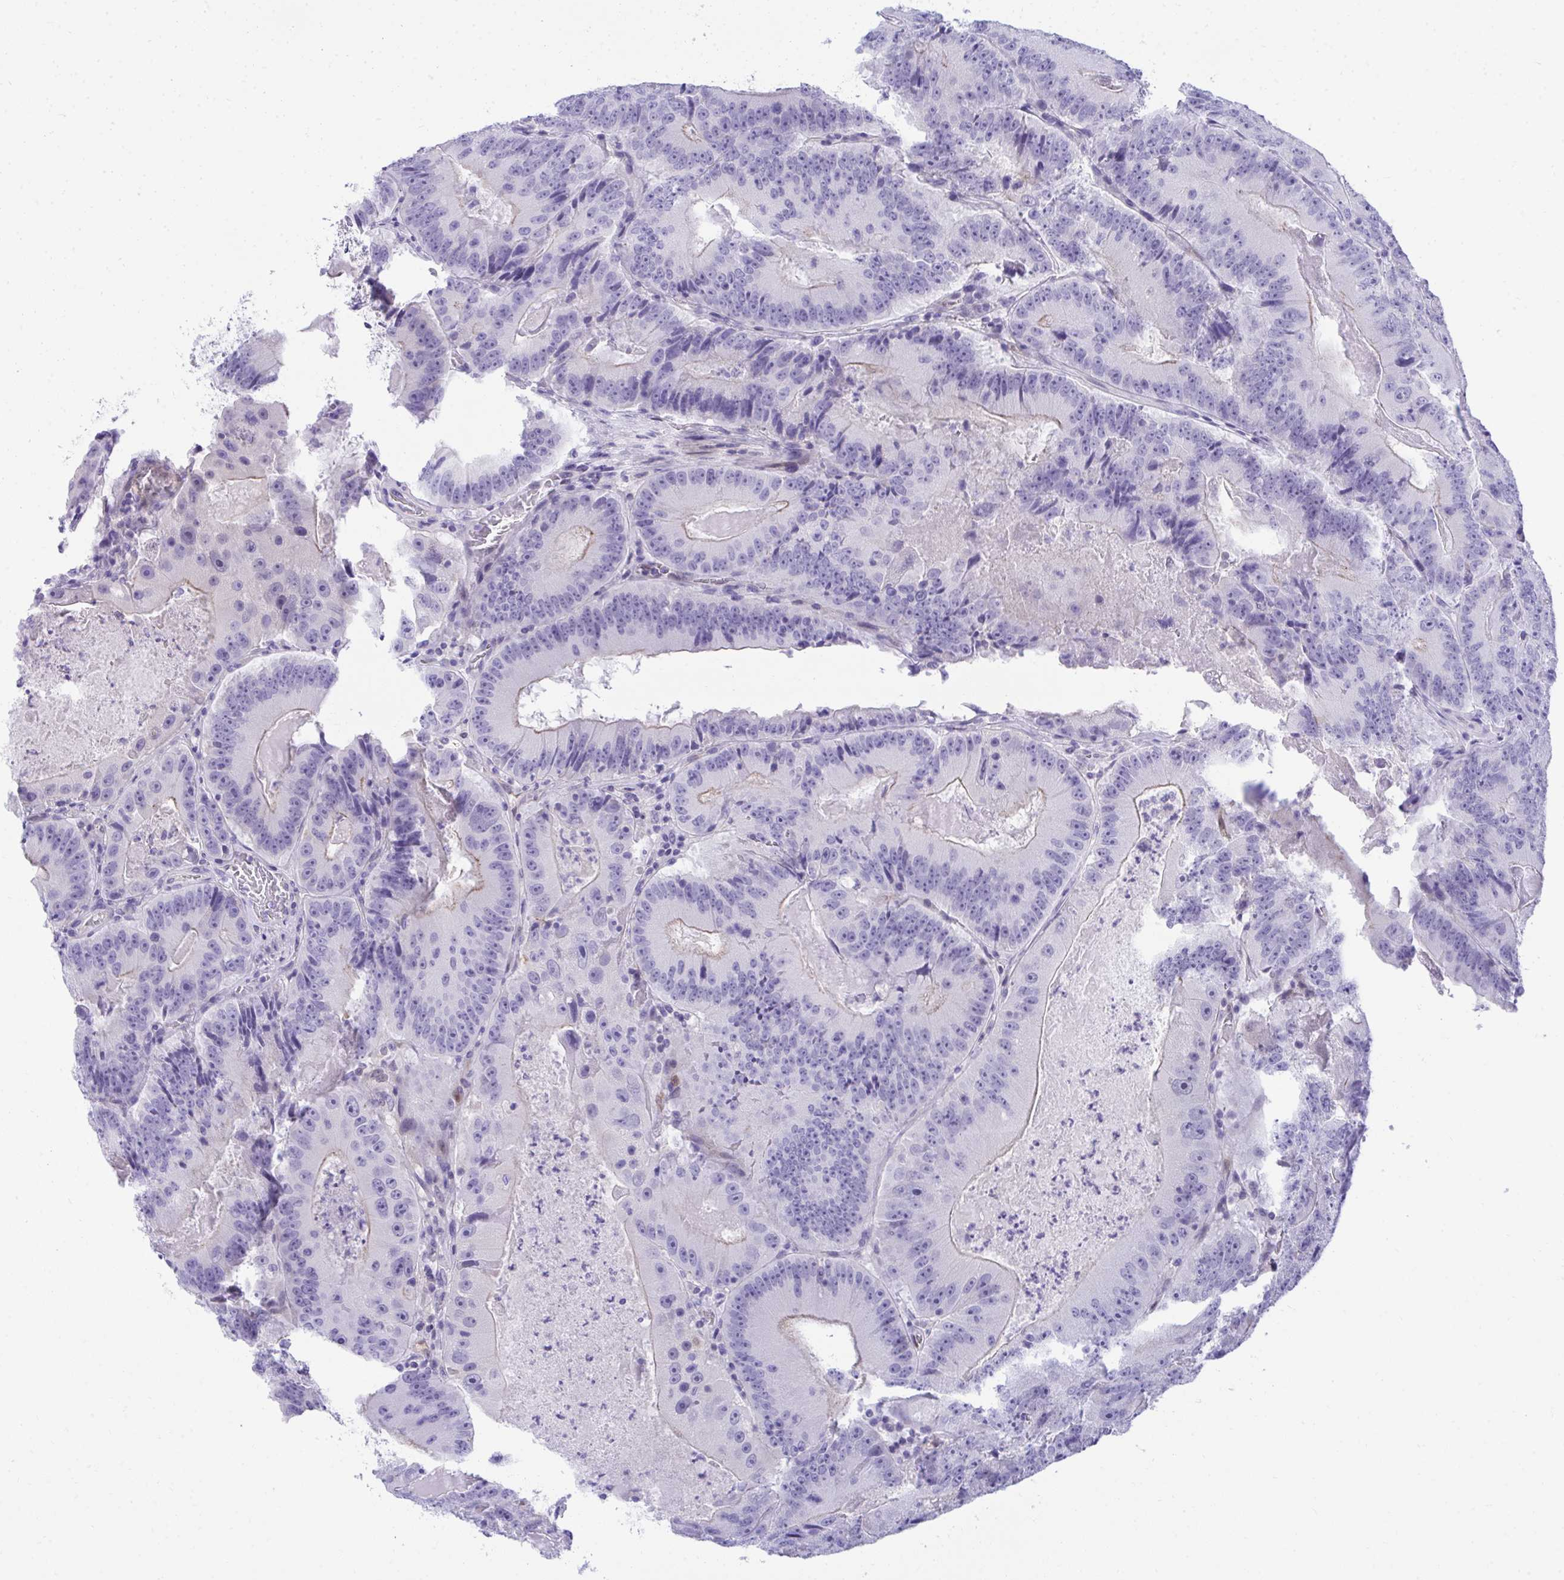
{"staining": {"intensity": "negative", "quantity": "none", "location": "none"}, "tissue": "colorectal cancer", "cell_type": "Tumor cells", "image_type": "cancer", "snomed": [{"axis": "morphology", "description": "Adenocarcinoma, NOS"}, {"axis": "topography", "description": "Colon"}], "caption": "High power microscopy photomicrograph of an immunohistochemistry histopathology image of adenocarcinoma (colorectal), revealing no significant staining in tumor cells.", "gene": "PGM2L1", "patient": {"sex": "female", "age": 86}}